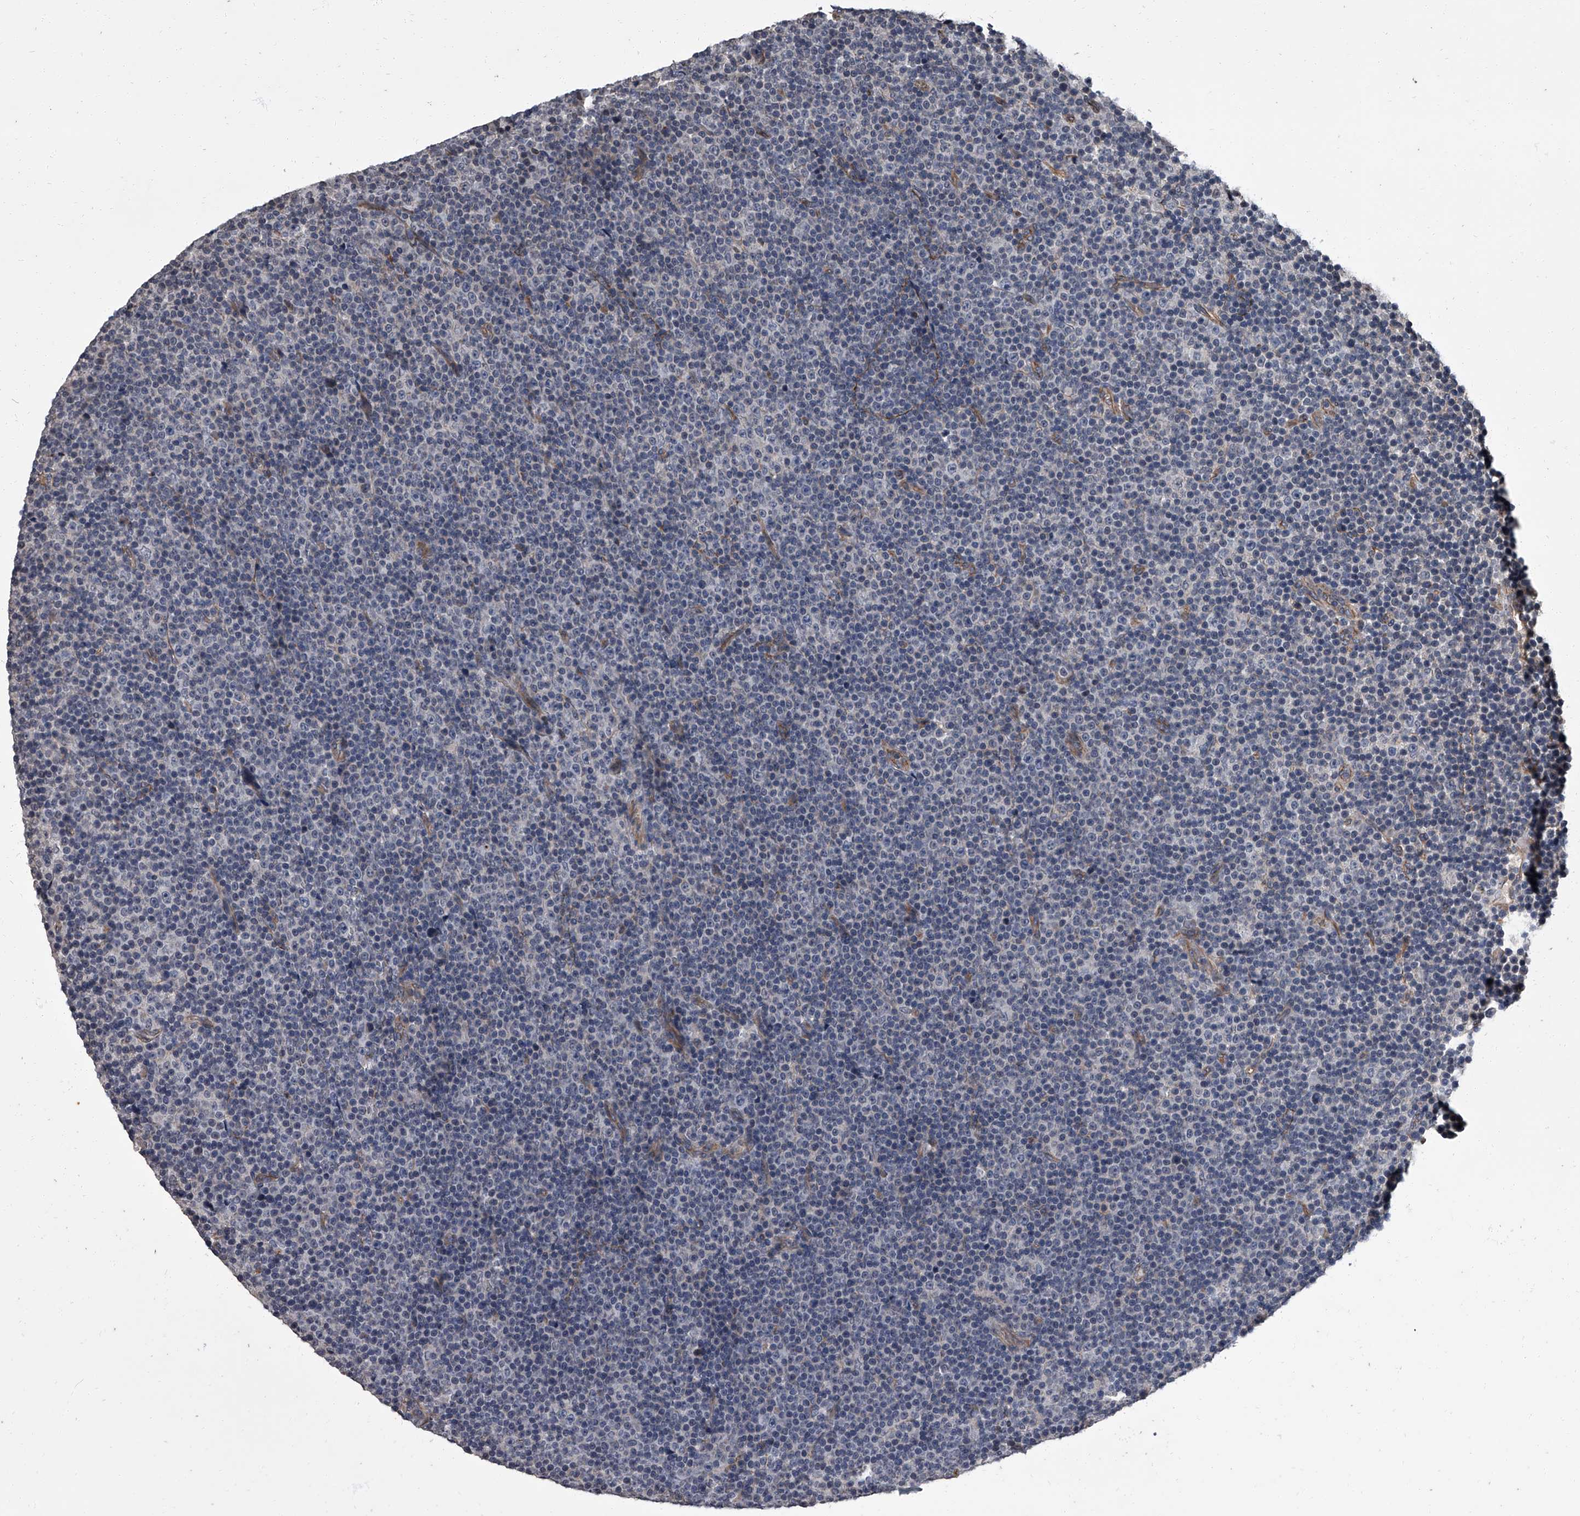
{"staining": {"intensity": "negative", "quantity": "none", "location": "none"}, "tissue": "lymphoma", "cell_type": "Tumor cells", "image_type": "cancer", "snomed": [{"axis": "morphology", "description": "Malignant lymphoma, non-Hodgkin's type, Low grade"}, {"axis": "topography", "description": "Lymph node"}], "caption": "Tumor cells show no significant positivity in low-grade malignant lymphoma, non-Hodgkin's type.", "gene": "SIRT4", "patient": {"sex": "female", "age": 67}}